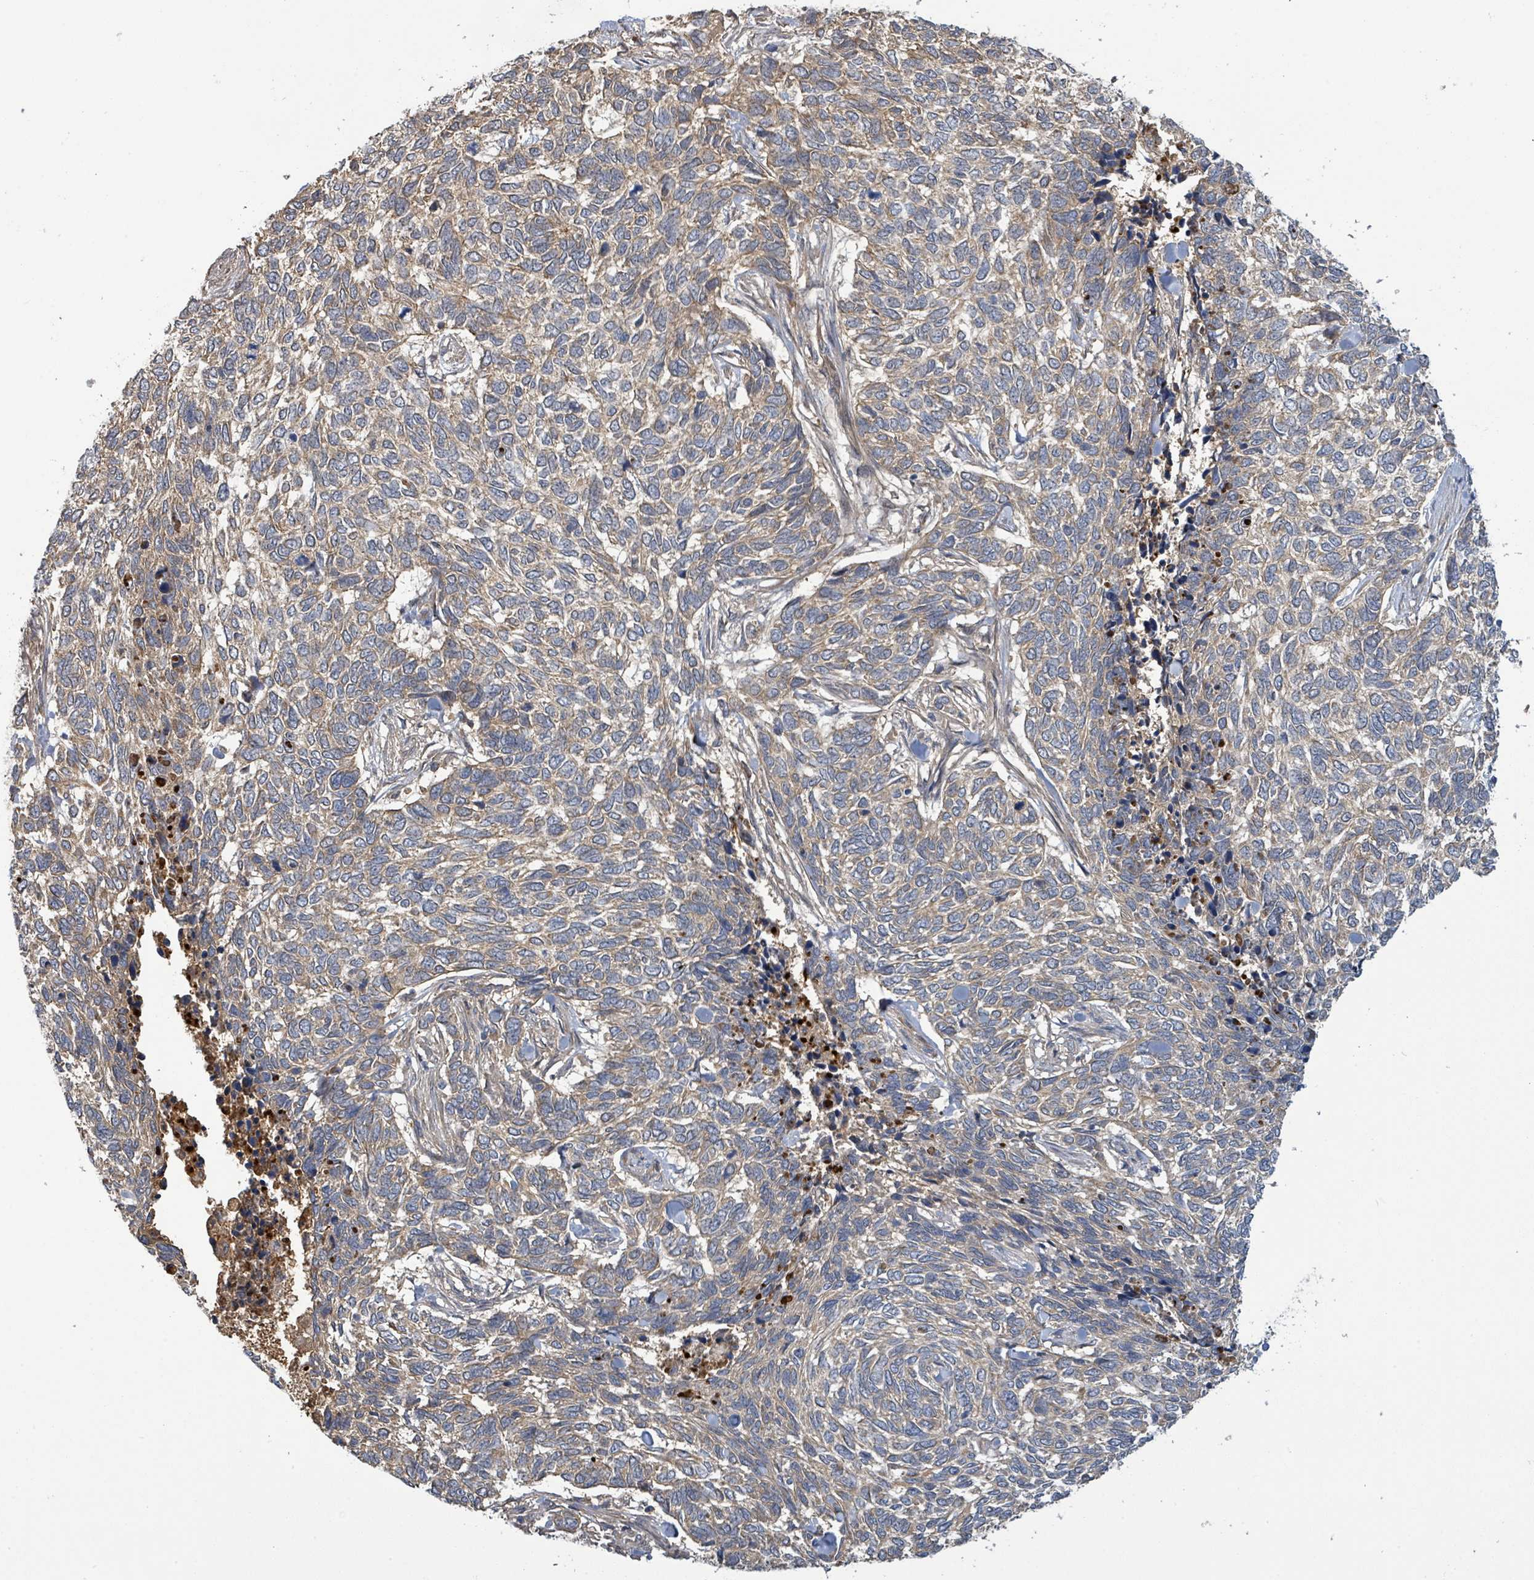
{"staining": {"intensity": "moderate", "quantity": "25%-75%", "location": "cytoplasmic/membranous"}, "tissue": "skin cancer", "cell_type": "Tumor cells", "image_type": "cancer", "snomed": [{"axis": "morphology", "description": "Basal cell carcinoma"}, {"axis": "topography", "description": "Skin"}], "caption": "Immunohistochemical staining of human skin cancer (basal cell carcinoma) shows medium levels of moderate cytoplasmic/membranous protein staining in about 25%-75% of tumor cells. (IHC, brightfield microscopy, high magnification).", "gene": "STARD4", "patient": {"sex": "female", "age": 65}}